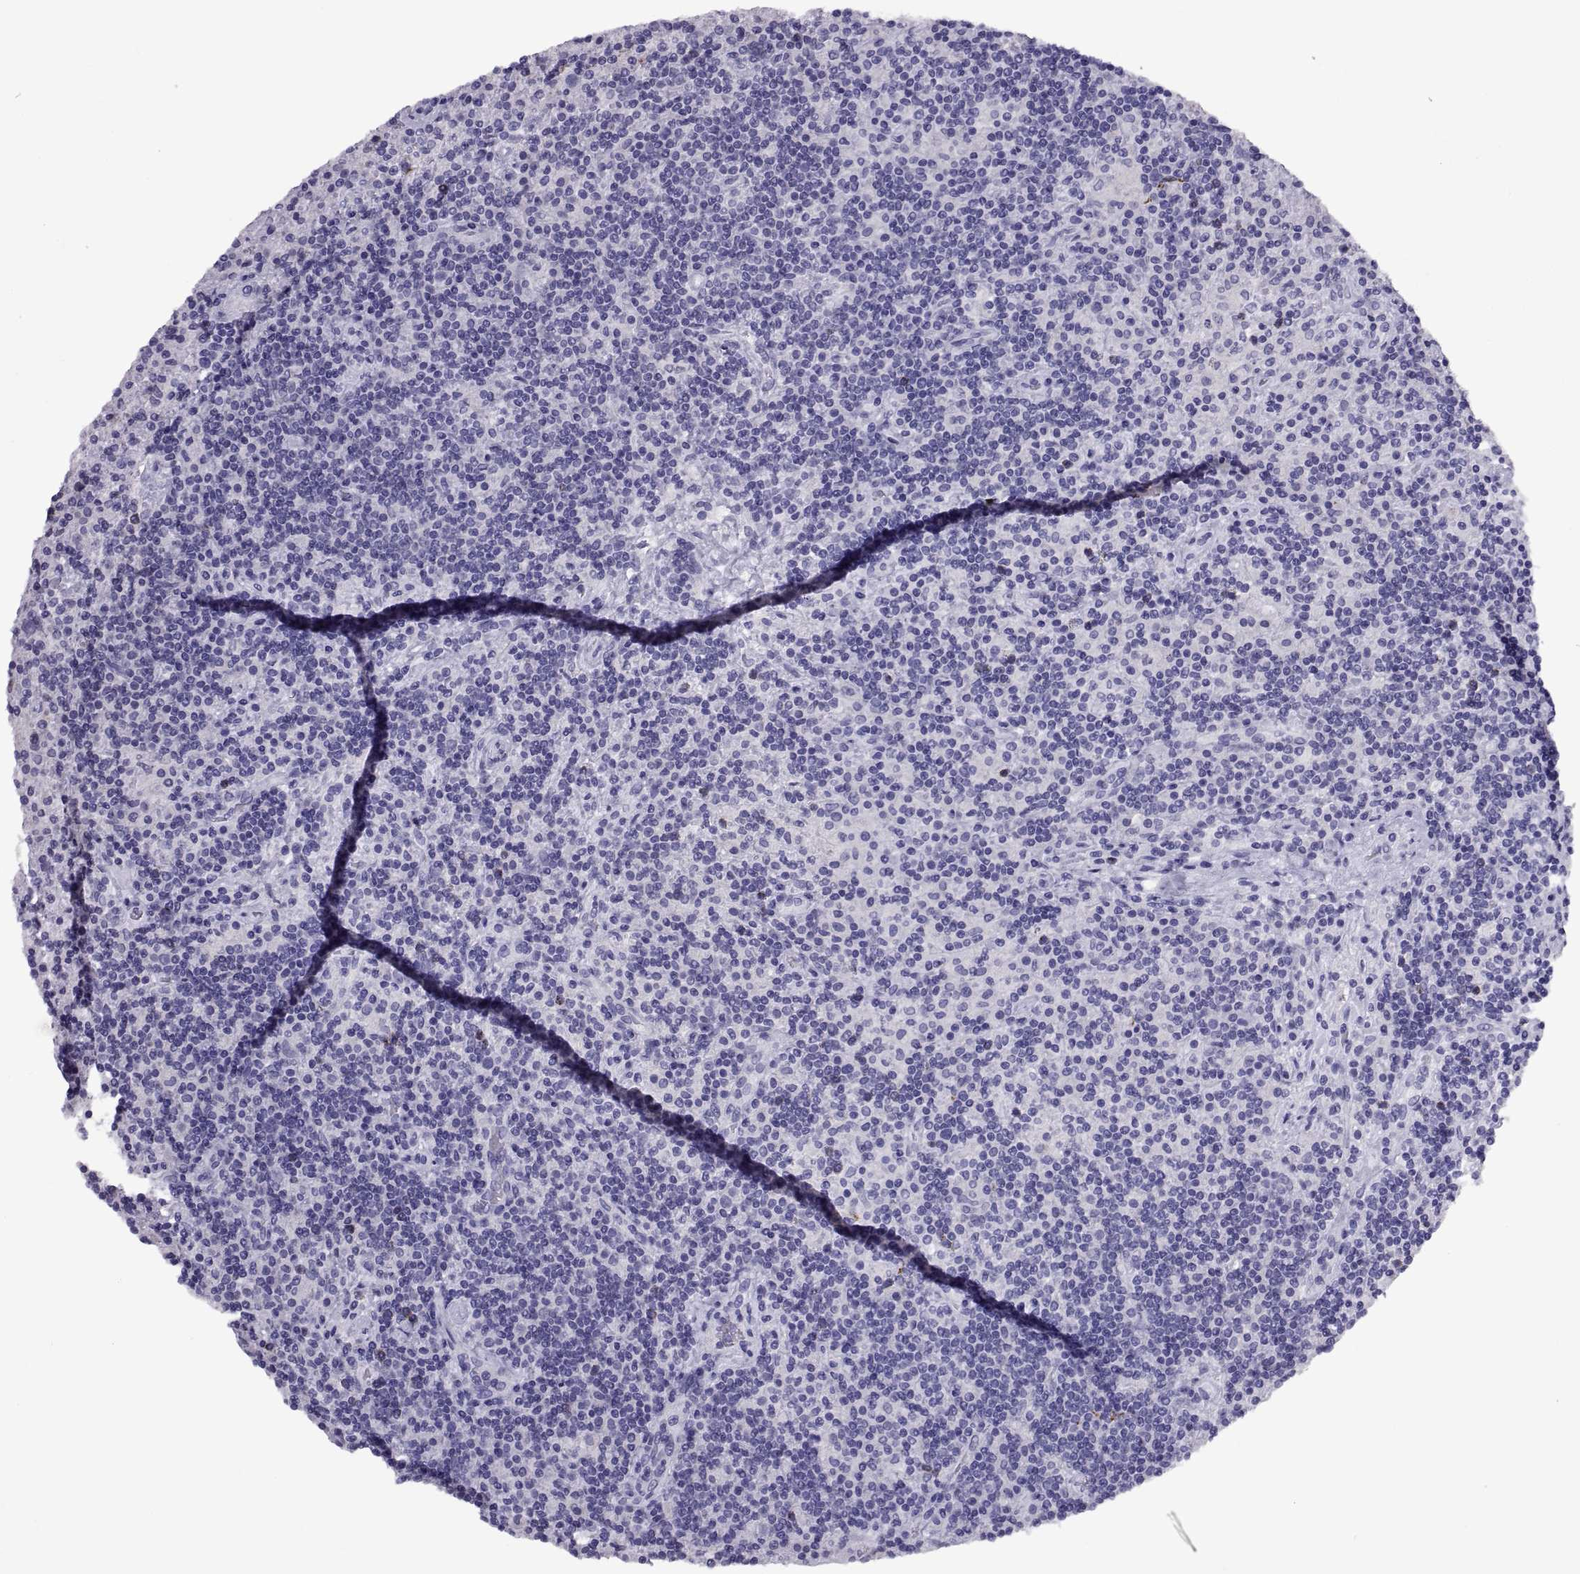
{"staining": {"intensity": "negative", "quantity": "none", "location": "none"}, "tissue": "lymphoma", "cell_type": "Tumor cells", "image_type": "cancer", "snomed": [{"axis": "morphology", "description": "Hodgkin's disease, NOS"}, {"axis": "topography", "description": "Lymph node"}], "caption": "Hodgkin's disease was stained to show a protein in brown. There is no significant expression in tumor cells. The staining is performed using DAB brown chromogen with nuclei counter-stained in using hematoxylin.", "gene": "RGS20", "patient": {"sex": "male", "age": 70}}